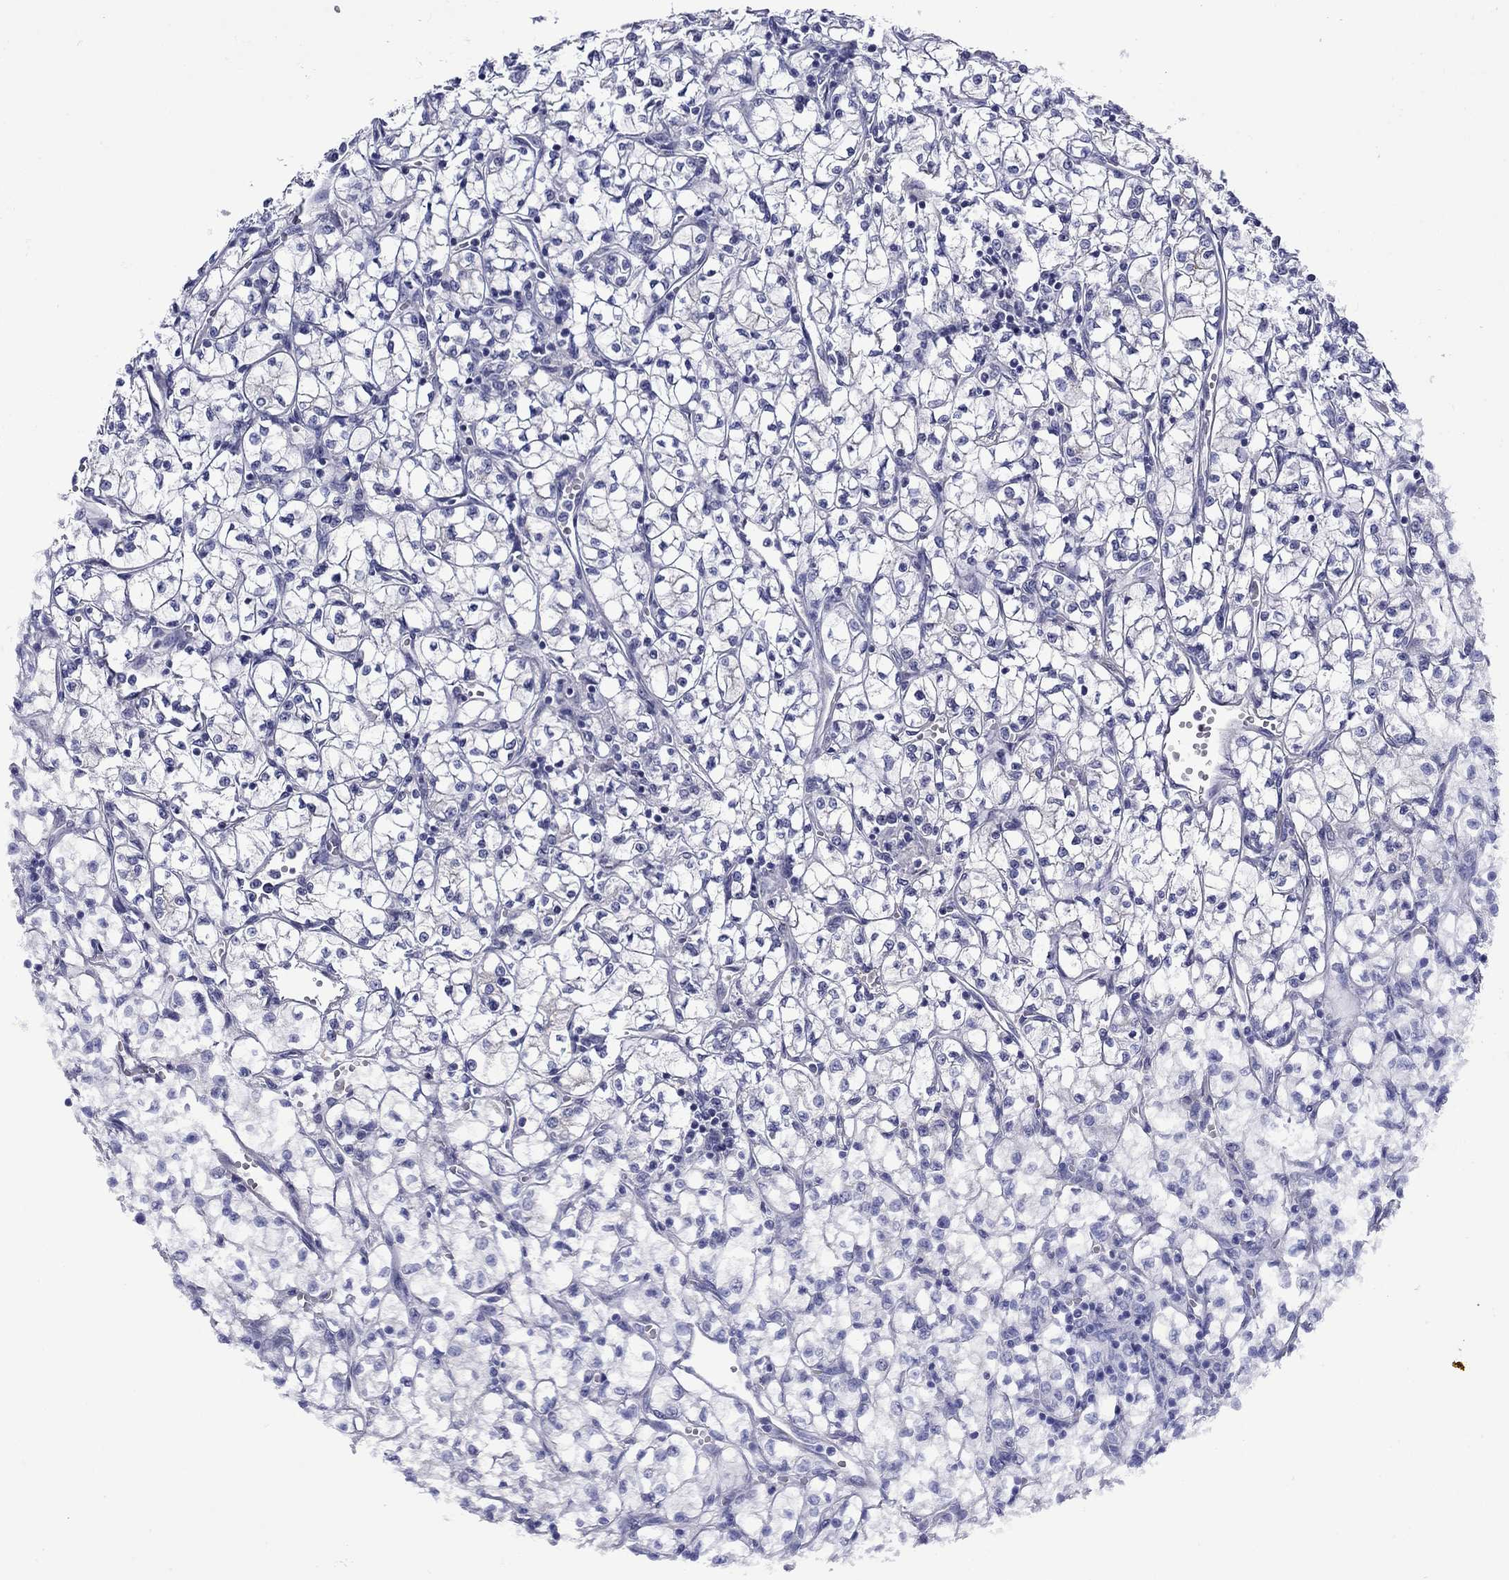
{"staining": {"intensity": "negative", "quantity": "none", "location": "none"}, "tissue": "renal cancer", "cell_type": "Tumor cells", "image_type": "cancer", "snomed": [{"axis": "morphology", "description": "Adenocarcinoma, NOS"}, {"axis": "topography", "description": "Kidney"}], "caption": "IHC histopathology image of human renal adenocarcinoma stained for a protein (brown), which displays no positivity in tumor cells.", "gene": "APOA2", "patient": {"sex": "female", "age": 64}}